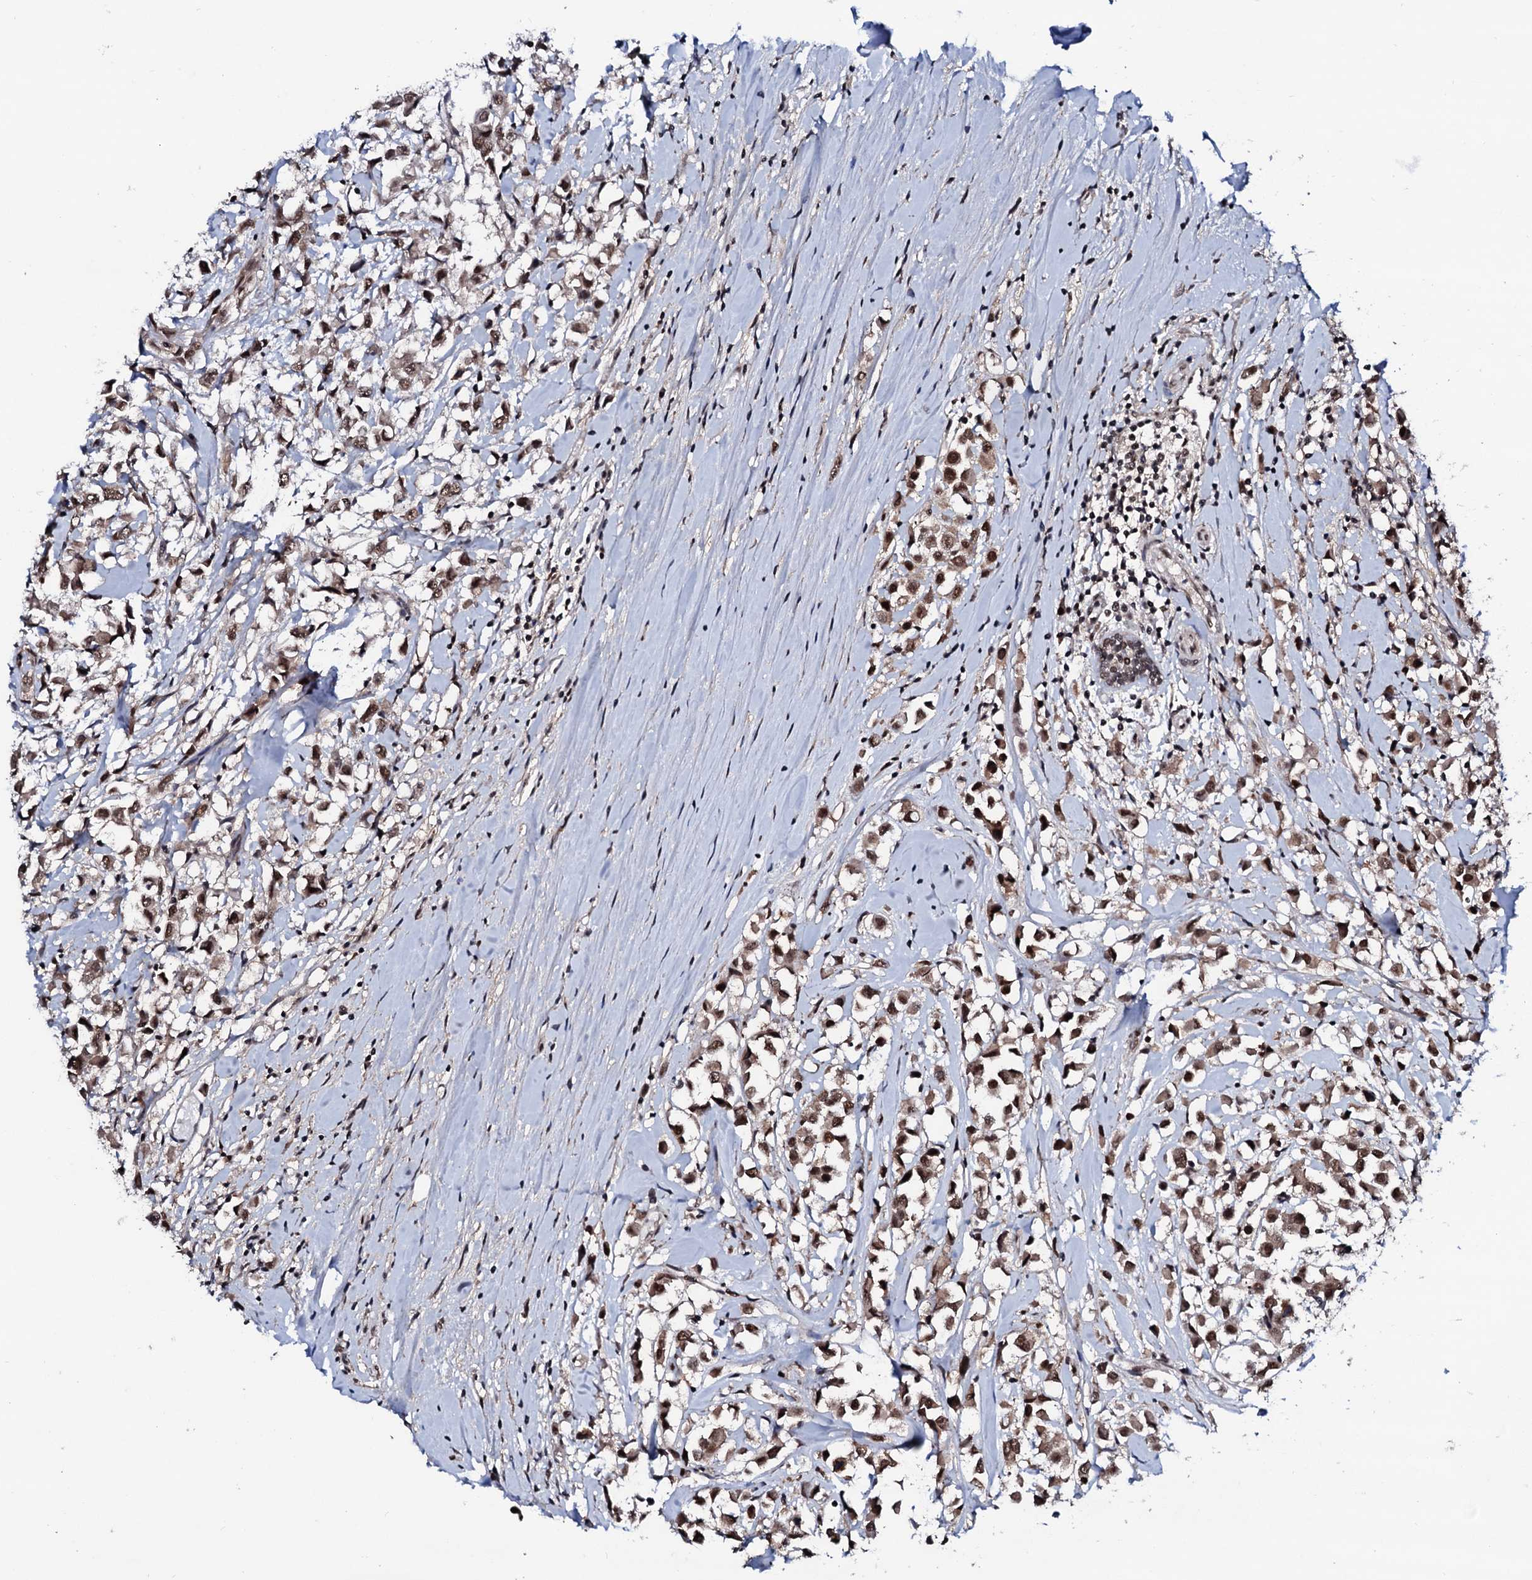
{"staining": {"intensity": "moderate", "quantity": ">75%", "location": "nuclear"}, "tissue": "breast cancer", "cell_type": "Tumor cells", "image_type": "cancer", "snomed": [{"axis": "morphology", "description": "Duct carcinoma"}, {"axis": "topography", "description": "Breast"}], "caption": "Breast cancer stained with a protein marker reveals moderate staining in tumor cells.", "gene": "PRPF18", "patient": {"sex": "female", "age": 61}}